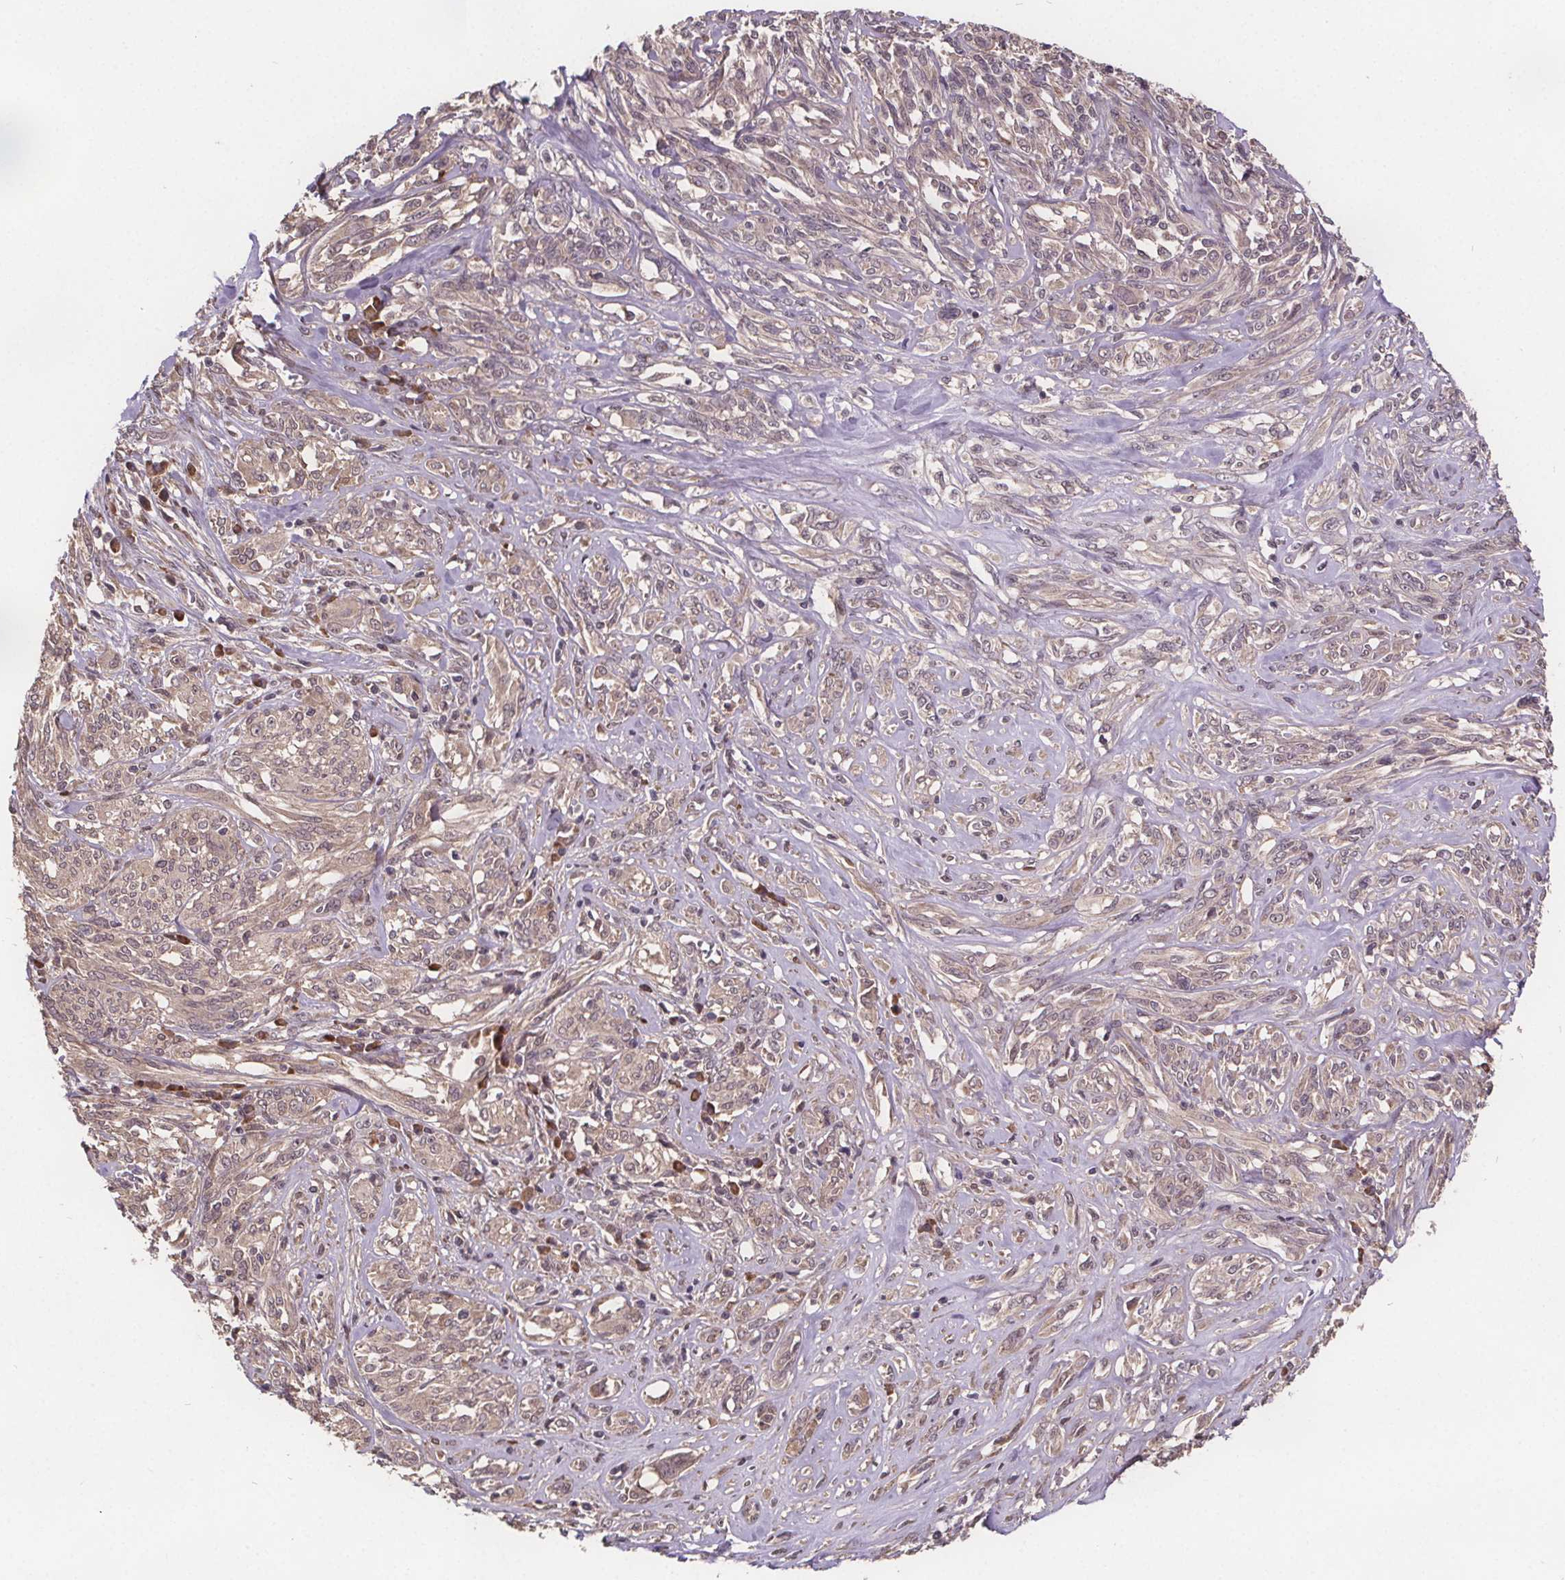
{"staining": {"intensity": "negative", "quantity": "none", "location": "none"}, "tissue": "melanoma", "cell_type": "Tumor cells", "image_type": "cancer", "snomed": [{"axis": "morphology", "description": "Malignant melanoma, NOS"}, {"axis": "topography", "description": "Skin"}], "caption": "Malignant melanoma was stained to show a protein in brown. There is no significant expression in tumor cells. (Immunohistochemistry, brightfield microscopy, high magnification).", "gene": "USP9X", "patient": {"sex": "female", "age": 91}}